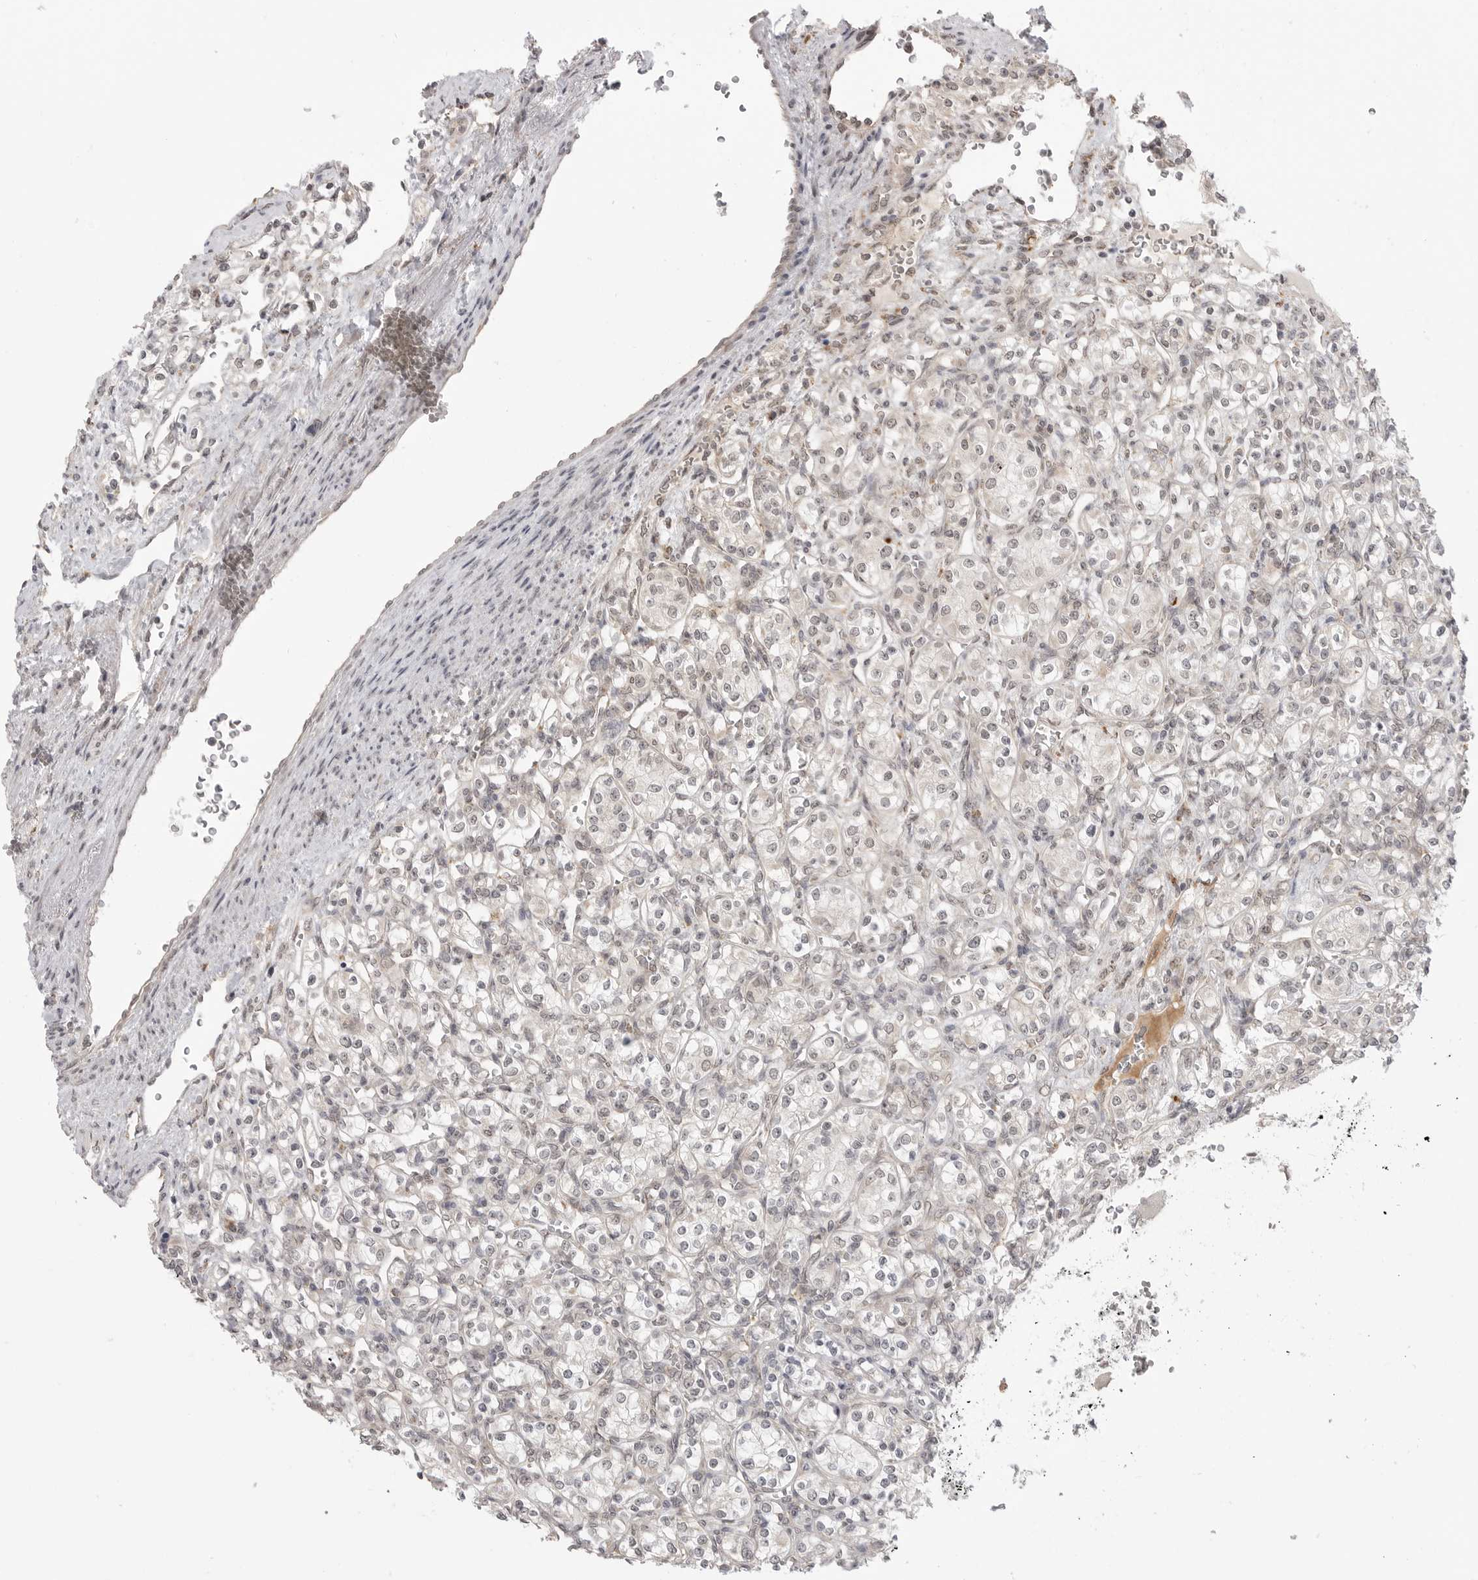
{"staining": {"intensity": "weak", "quantity": "<25%", "location": "nuclear"}, "tissue": "renal cancer", "cell_type": "Tumor cells", "image_type": "cancer", "snomed": [{"axis": "morphology", "description": "Adenocarcinoma, NOS"}, {"axis": "topography", "description": "Kidney"}], "caption": "The micrograph reveals no significant staining in tumor cells of adenocarcinoma (renal). The staining is performed using DAB brown chromogen with nuclei counter-stained in using hematoxylin.", "gene": "KALRN", "patient": {"sex": "male", "age": 77}}